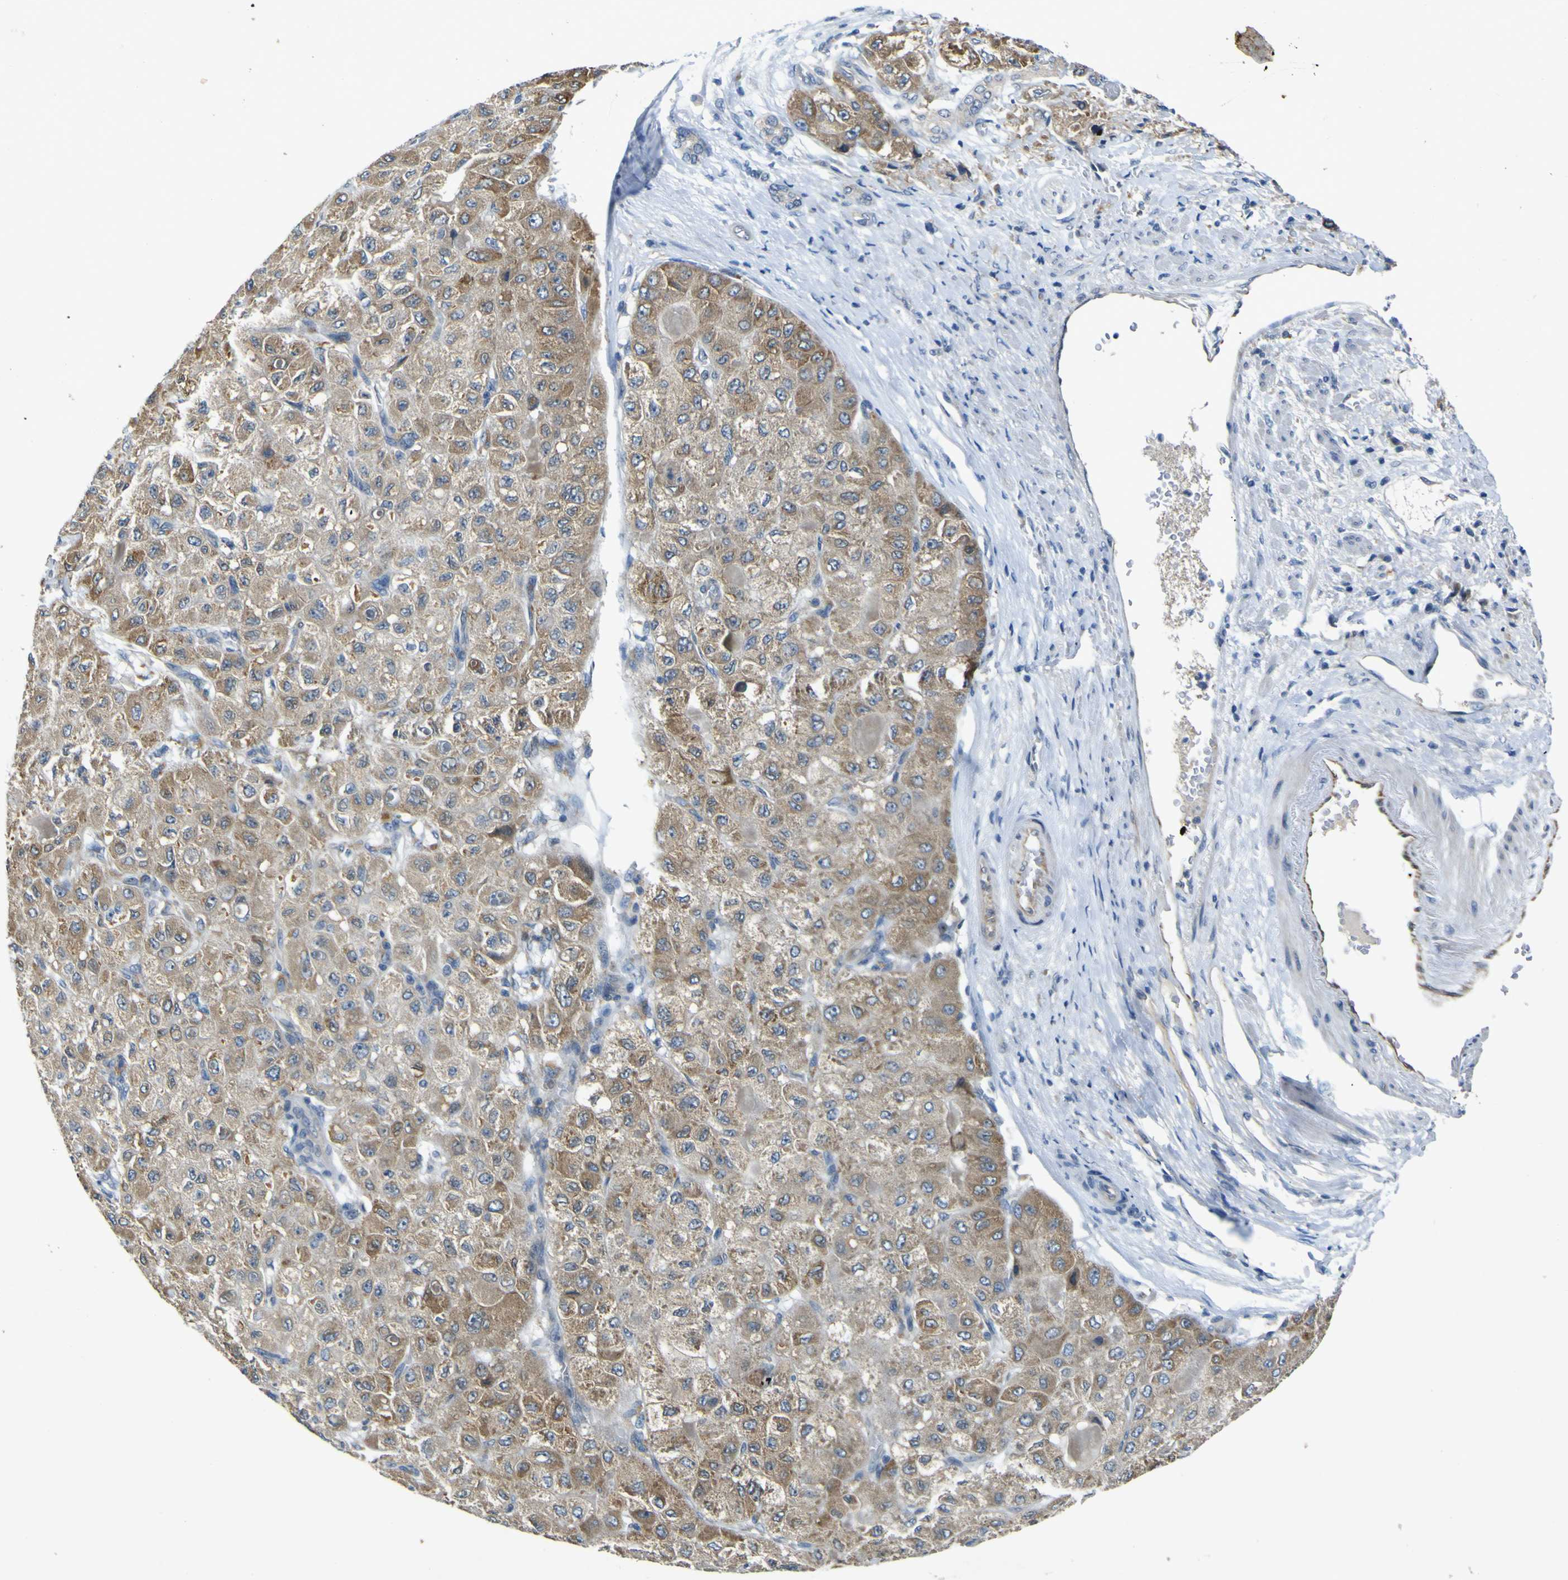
{"staining": {"intensity": "moderate", "quantity": ">75%", "location": "cytoplasmic/membranous"}, "tissue": "liver cancer", "cell_type": "Tumor cells", "image_type": "cancer", "snomed": [{"axis": "morphology", "description": "Carcinoma, Hepatocellular, NOS"}, {"axis": "topography", "description": "Liver"}], "caption": "Liver hepatocellular carcinoma stained for a protein (brown) shows moderate cytoplasmic/membranous positive expression in approximately >75% of tumor cells.", "gene": "LDLR", "patient": {"sex": "male", "age": 80}}